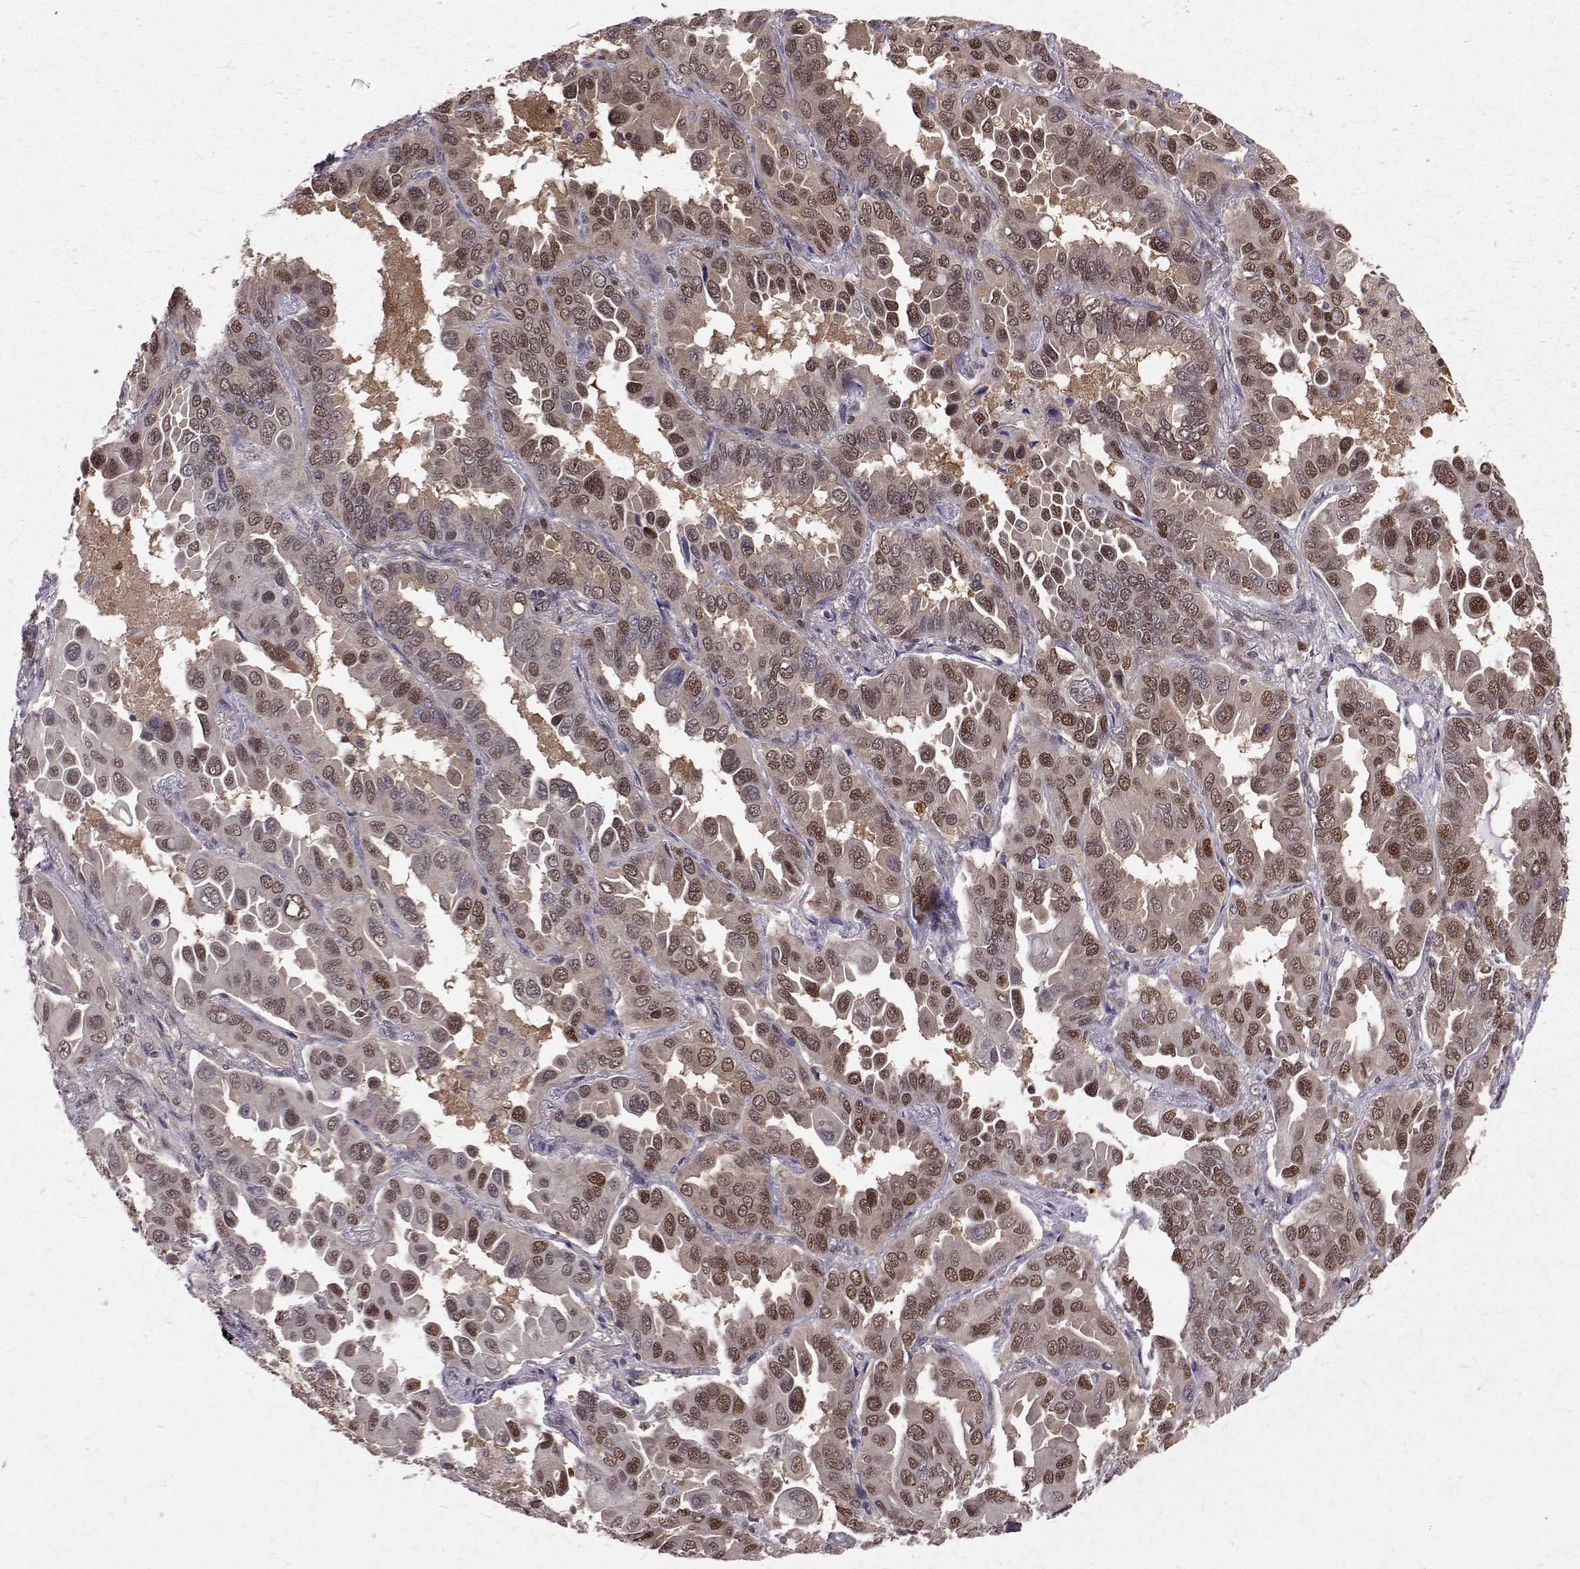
{"staining": {"intensity": "moderate", "quantity": ">75%", "location": "cytoplasmic/membranous,nuclear"}, "tissue": "lung cancer", "cell_type": "Tumor cells", "image_type": "cancer", "snomed": [{"axis": "morphology", "description": "Adenocarcinoma, NOS"}, {"axis": "topography", "description": "Lung"}], "caption": "A high-resolution histopathology image shows IHC staining of lung adenocarcinoma, which exhibits moderate cytoplasmic/membranous and nuclear staining in about >75% of tumor cells.", "gene": "NIF3L1", "patient": {"sex": "male", "age": 64}}